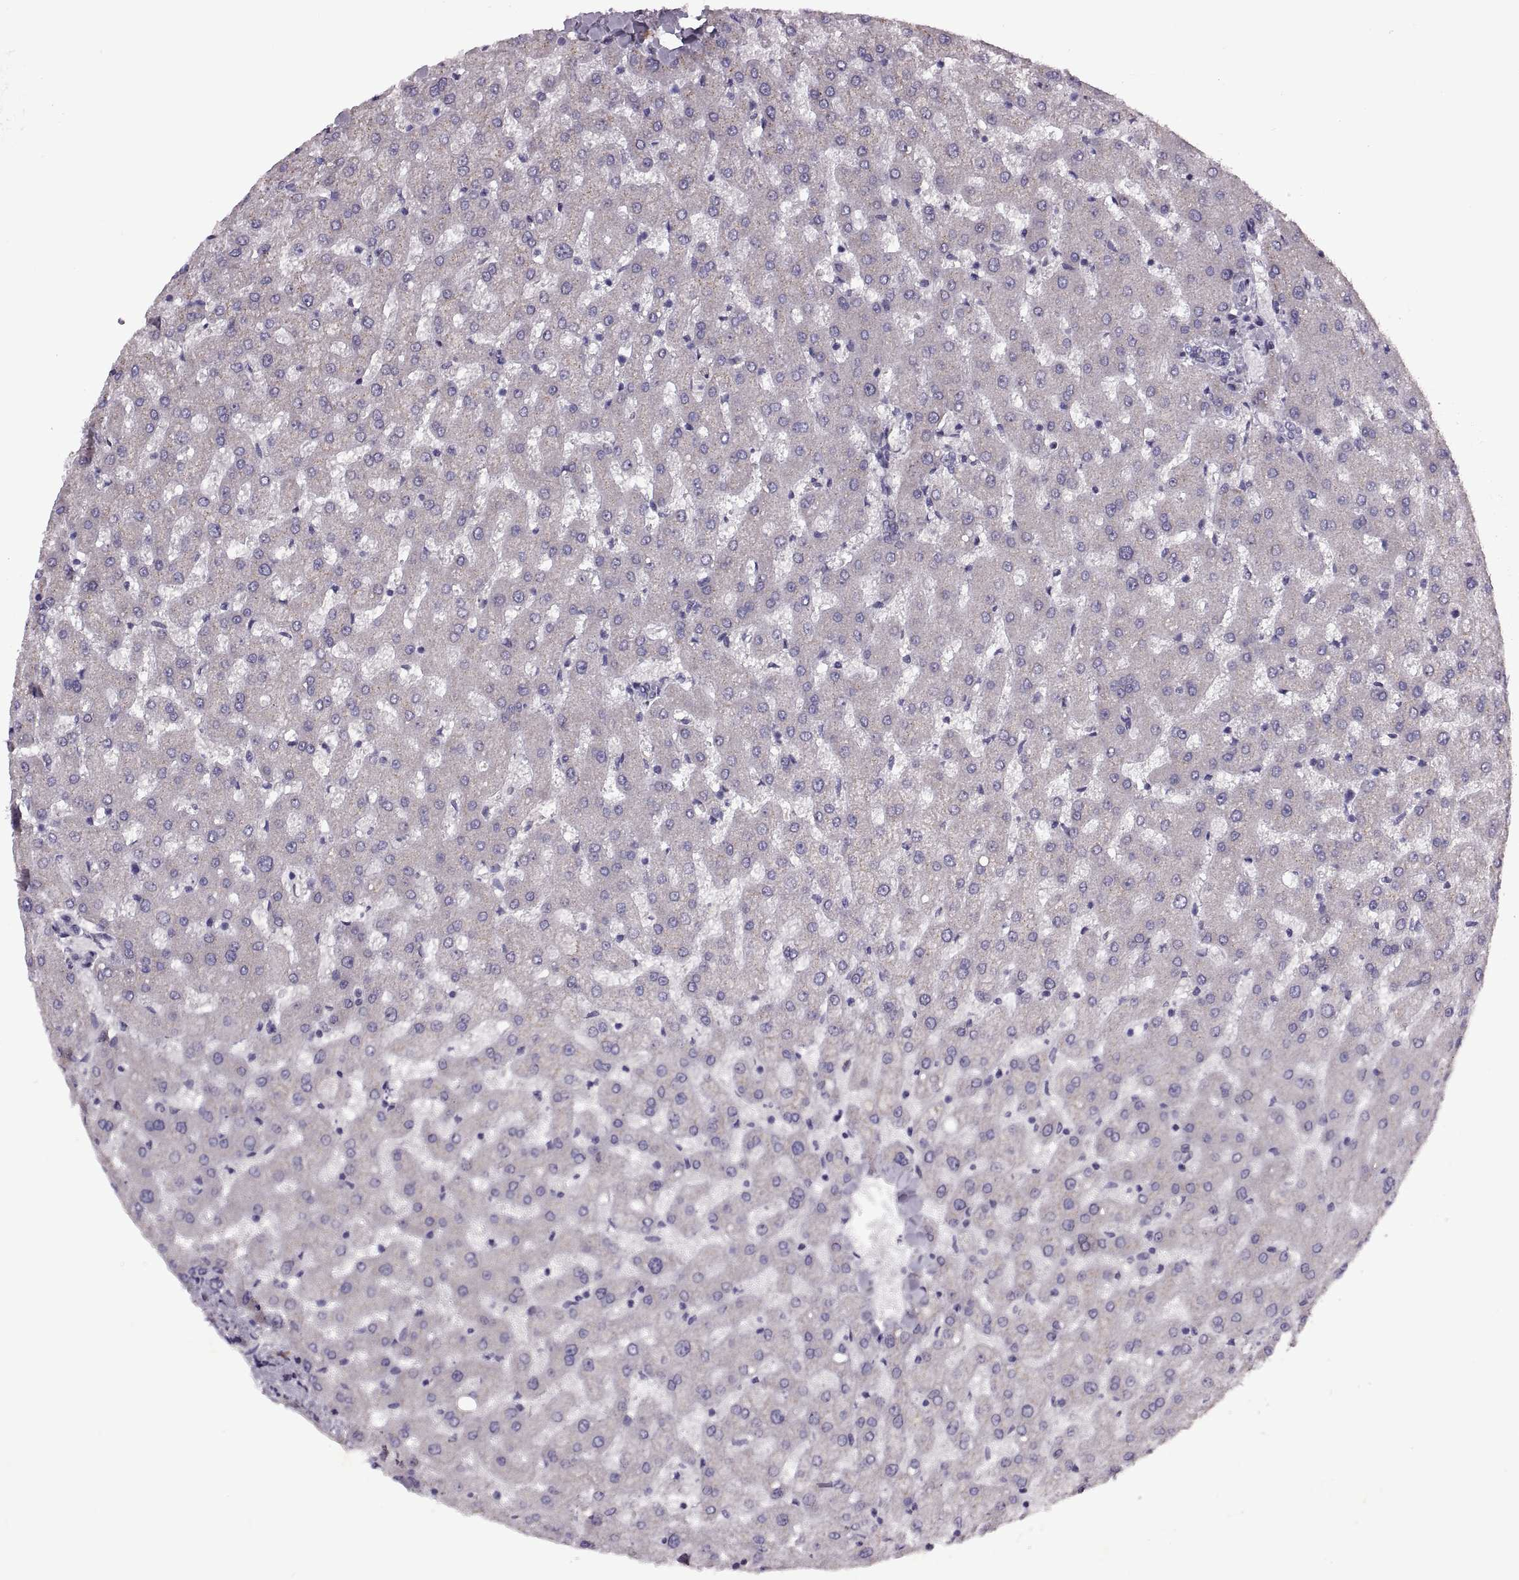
{"staining": {"intensity": "negative", "quantity": "none", "location": "none"}, "tissue": "liver", "cell_type": "Cholangiocytes", "image_type": "normal", "snomed": [{"axis": "morphology", "description": "Normal tissue, NOS"}, {"axis": "topography", "description": "Liver"}], "caption": "Benign liver was stained to show a protein in brown. There is no significant expression in cholangiocytes. Nuclei are stained in blue.", "gene": "PRSS37", "patient": {"sex": "female", "age": 50}}